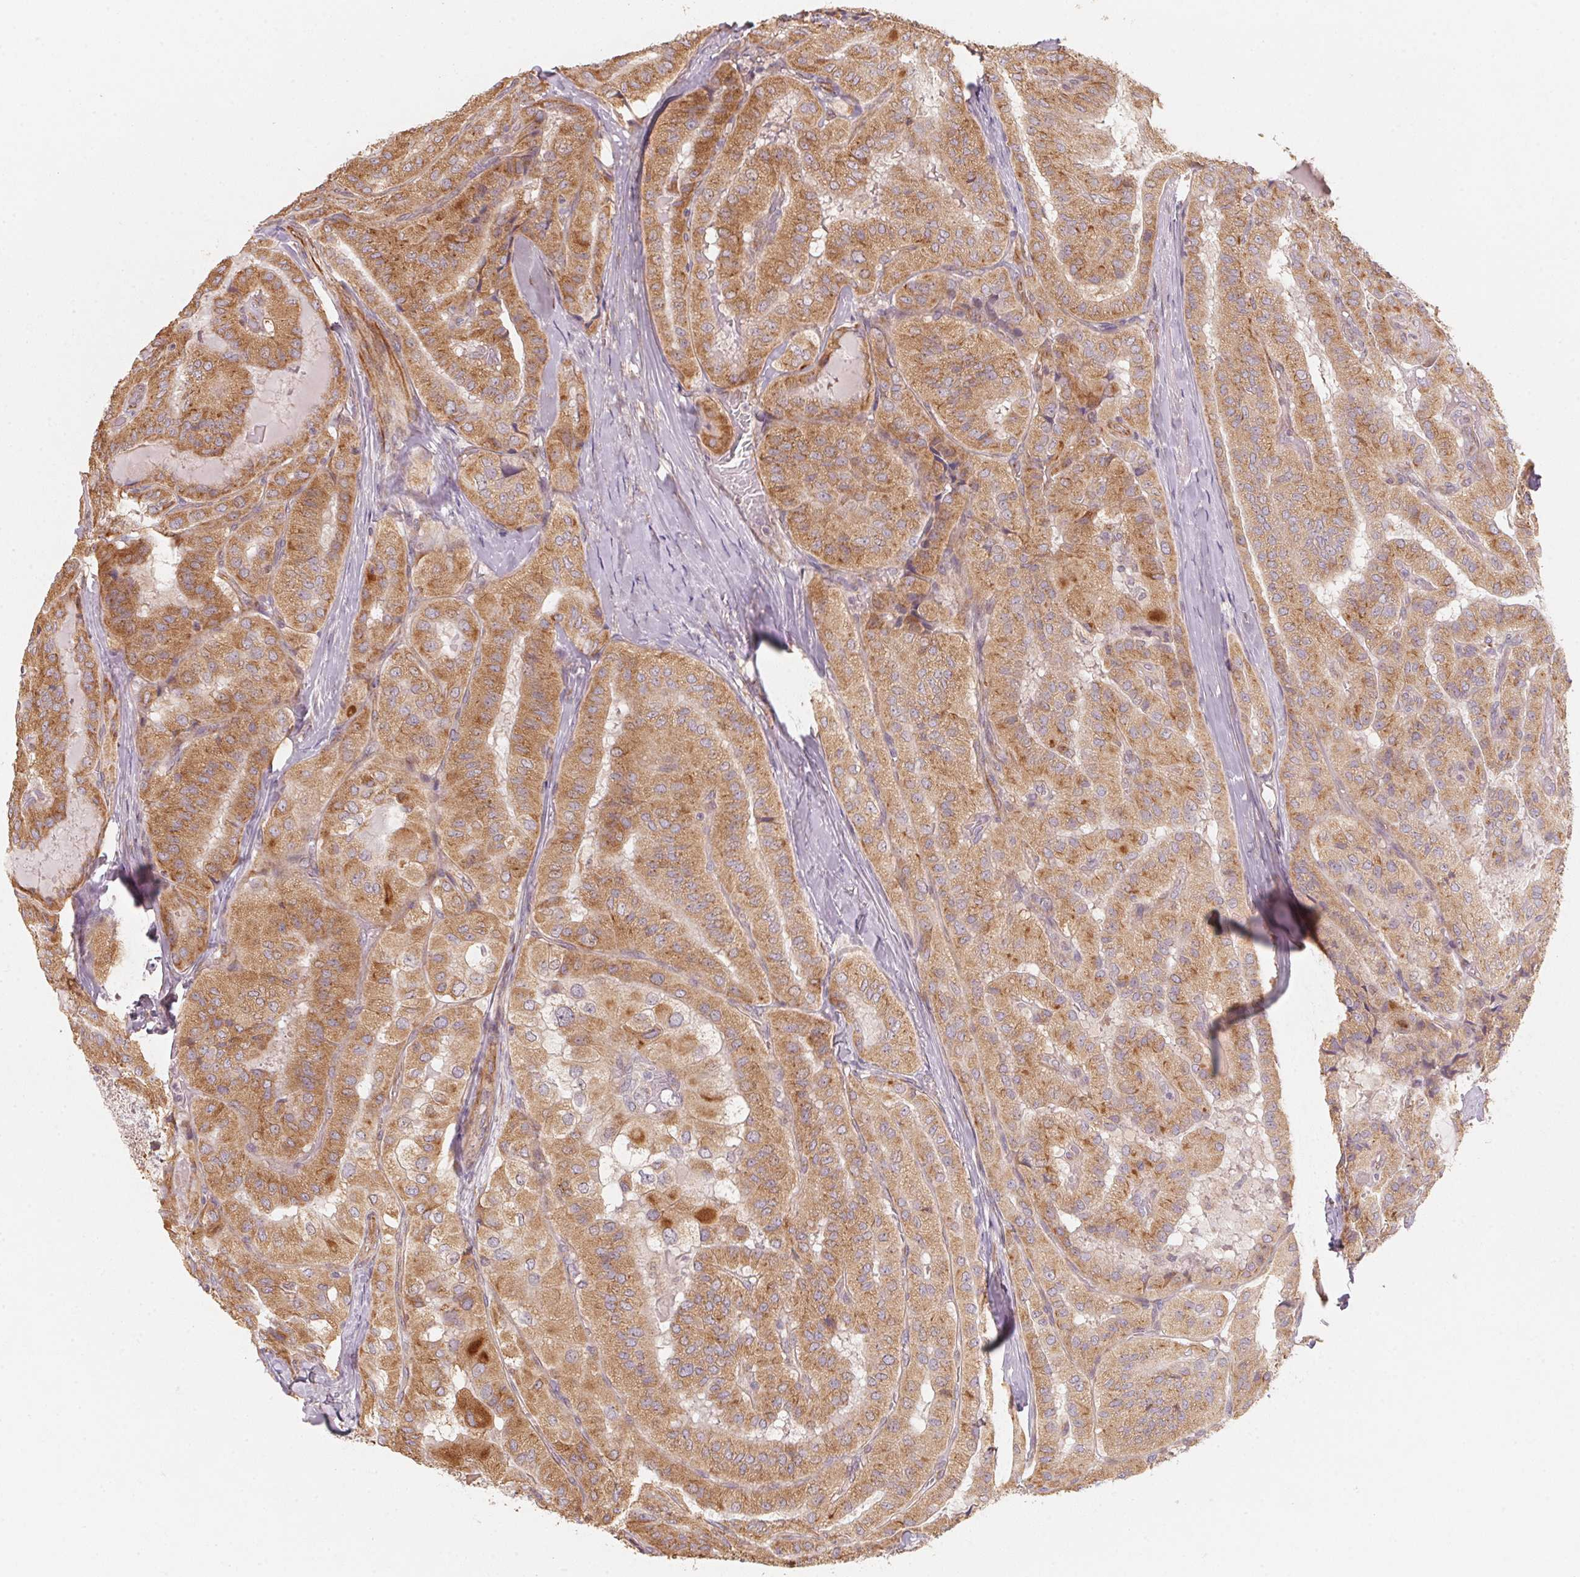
{"staining": {"intensity": "moderate", "quantity": ">75%", "location": "cytoplasmic/membranous"}, "tissue": "thyroid cancer", "cell_type": "Tumor cells", "image_type": "cancer", "snomed": [{"axis": "morphology", "description": "Normal tissue, NOS"}, {"axis": "morphology", "description": "Papillary adenocarcinoma, NOS"}, {"axis": "topography", "description": "Thyroid gland"}], "caption": "A photomicrograph showing moderate cytoplasmic/membranous expression in approximately >75% of tumor cells in thyroid cancer (papillary adenocarcinoma), as visualized by brown immunohistochemical staining.", "gene": "TSPAN12", "patient": {"sex": "female", "age": 59}}